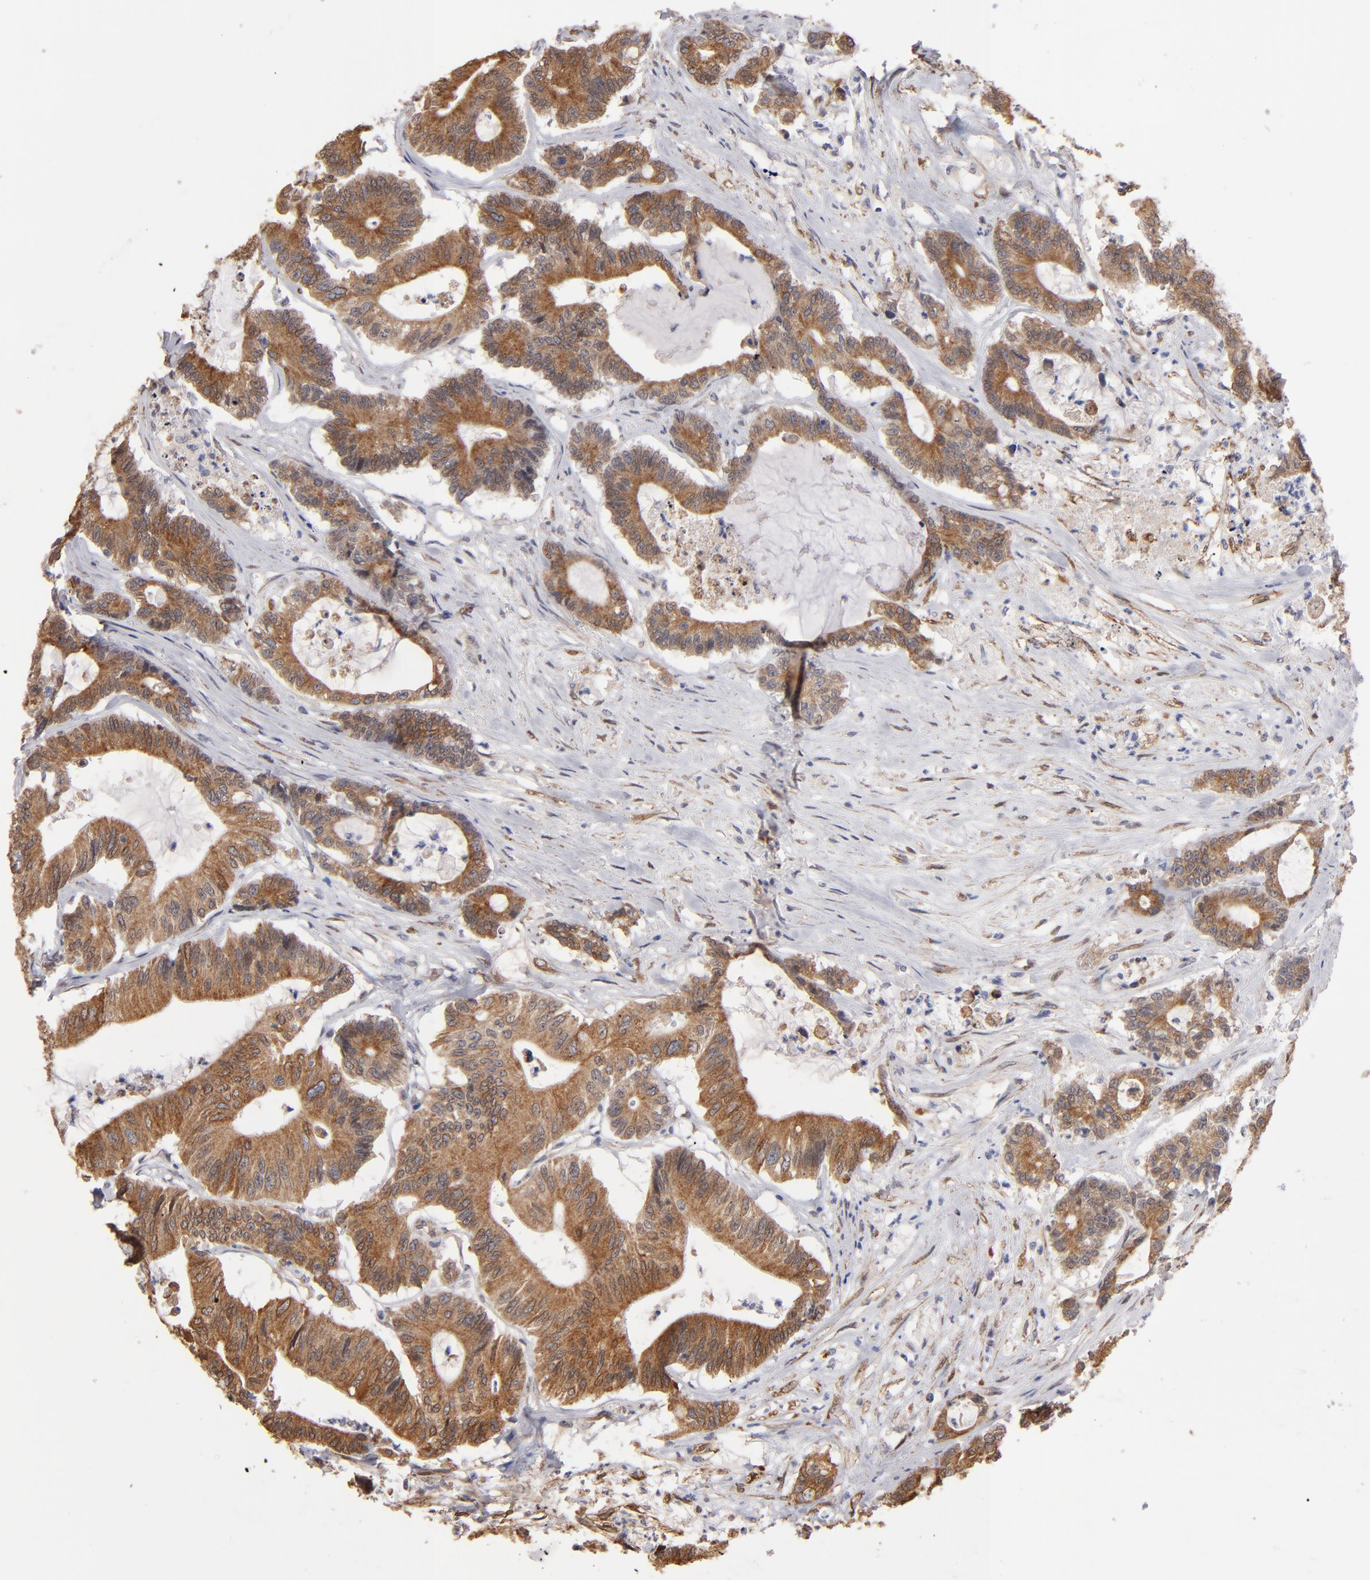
{"staining": {"intensity": "moderate", "quantity": "25%-75%", "location": "cytoplasmic/membranous"}, "tissue": "colorectal cancer", "cell_type": "Tumor cells", "image_type": "cancer", "snomed": [{"axis": "morphology", "description": "Adenocarcinoma, NOS"}, {"axis": "topography", "description": "Colon"}], "caption": "Colorectal adenocarcinoma stained with a protein marker reveals moderate staining in tumor cells.", "gene": "PGRMC1", "patient": {"sex": "female", "age": 84}}